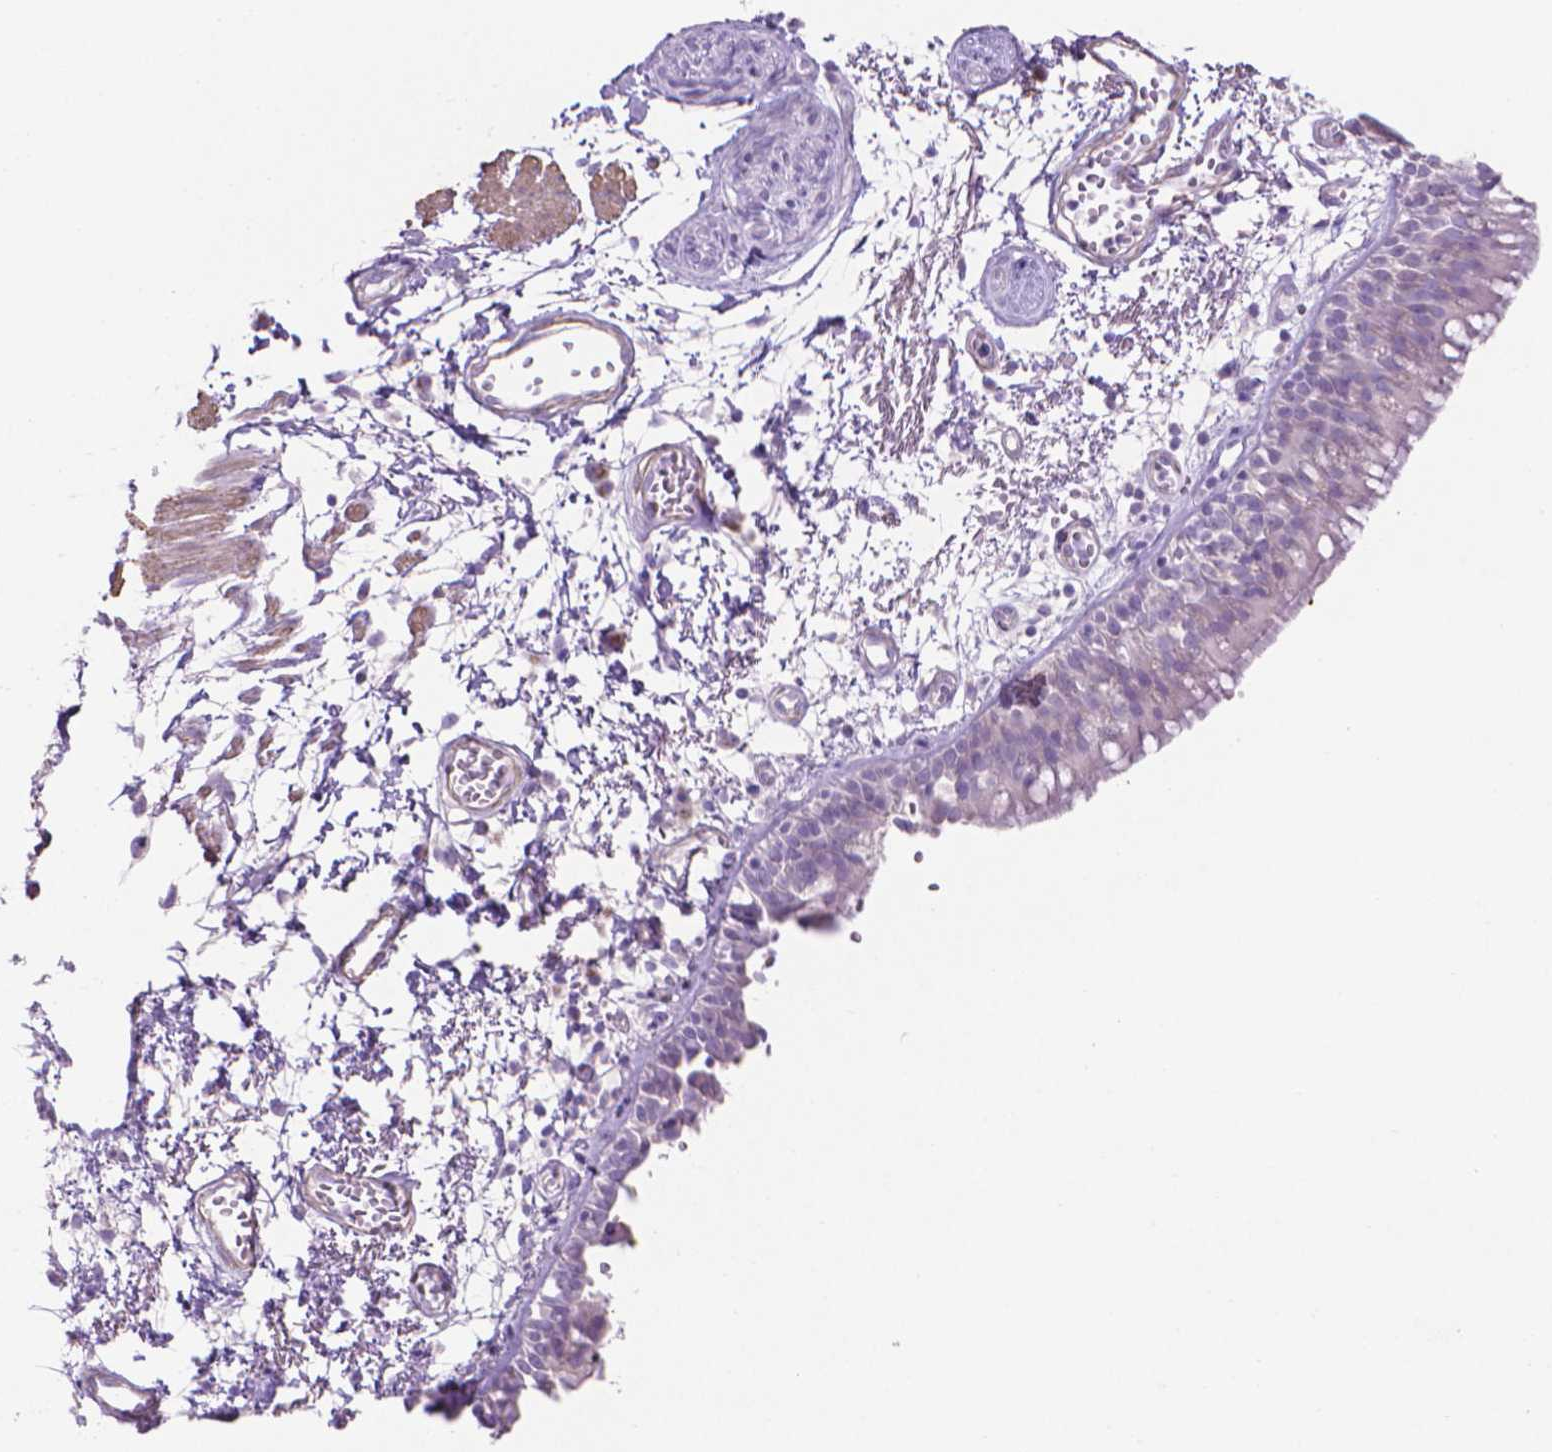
{"staining": {"intensity": "negative", "quantity": "none", "location": "none"}, "tissue": "bronchus", "cell_type": "Respiratory epithelial cells", "image_type": "normal", "snomed": [{"axis": "morphology", "description": "Normal tissue, NOS"}, {"axis": "morphology", "description": "Squamous cell carcinoma, NOS"}, {"axis": "topography", "description": "Cartilage tissue"}, {"axis": "topography", "description": "Bronchus"}, {"axis": "topography", "description": "Lung"}], "caption": "Immunohistochemical staining of benign bronchus displays no significant staining in respiratory epithelial cells.", "gene": "AQP10", "patient": {"sex": "male", "age": 66}}